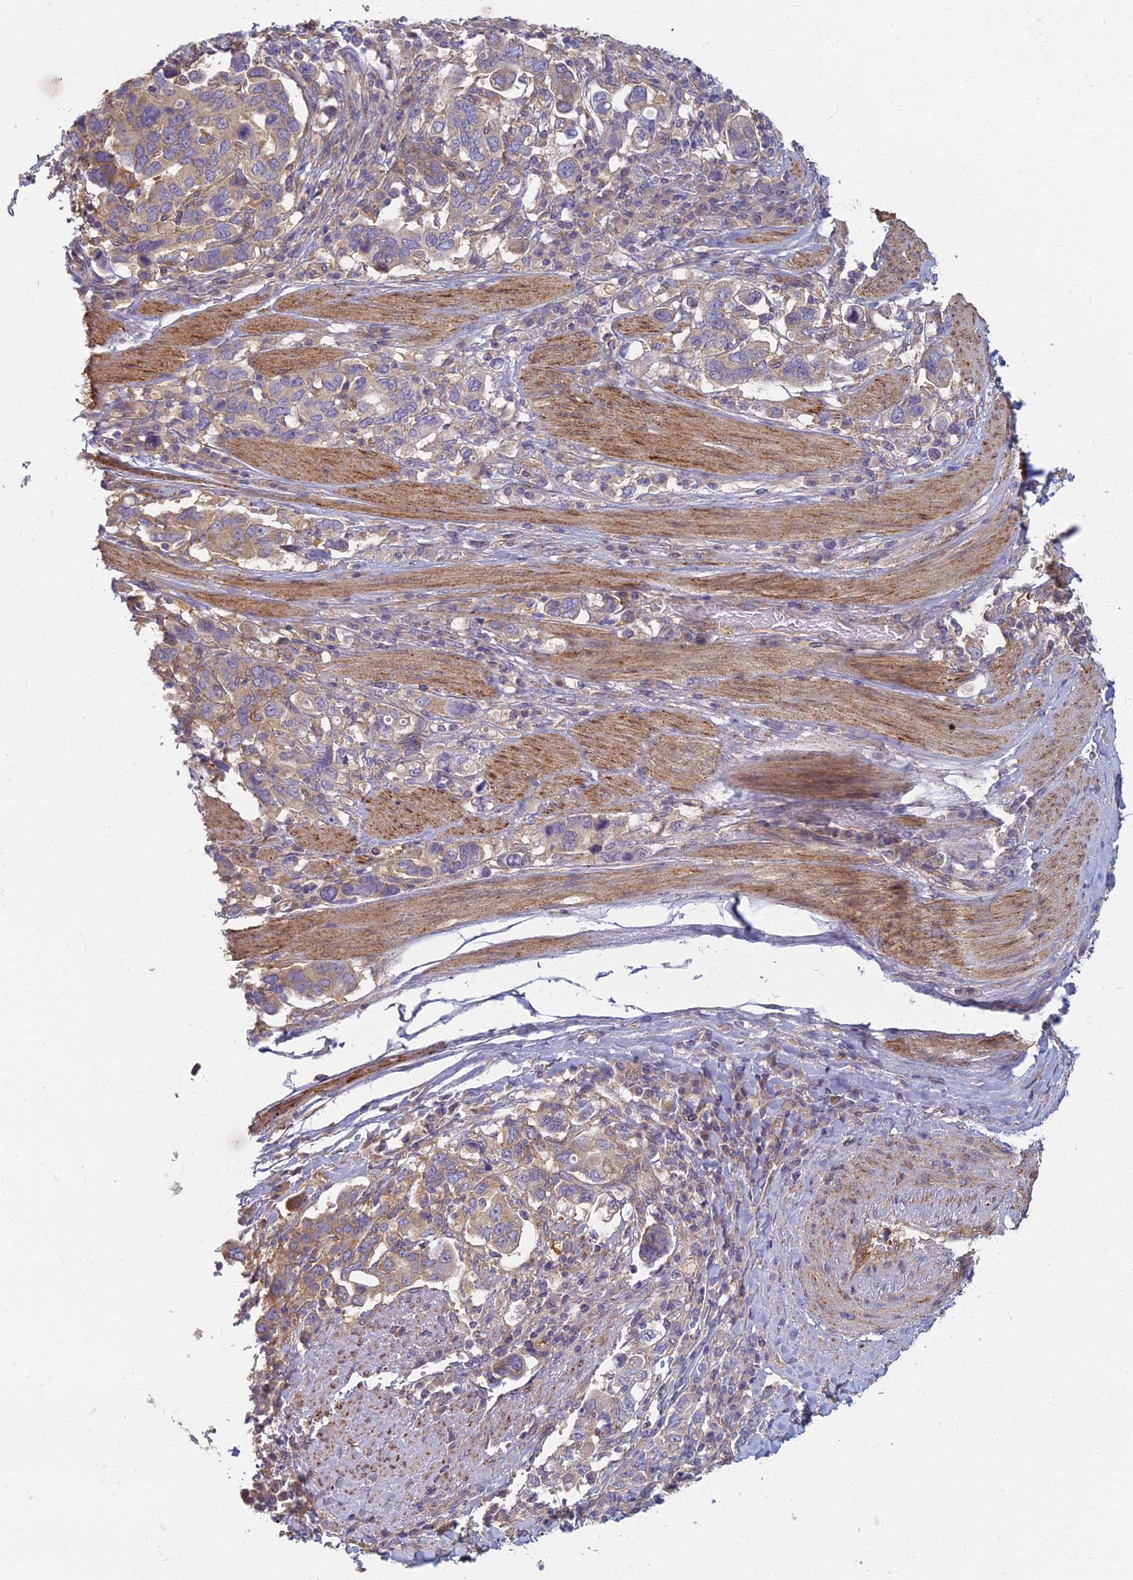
{"staining": {"intensity": "weak", "quantity": "<25%", "location": "cytoplasmic/membranous"}, "tissue": "stomach cancer", "cell_type": "Tumor cells", "image_type": "cancer", "snomed": [{"axis": "morphology", "description": "Adenocarcinoma, NOS"}, {"axis": "topography", "description": "Stomach, upper"}, {"axis": "topography", "description": "Stomach"}], "caption": "This is an immunohistochemistry histopathology image of stomach cancer (adenocarcinoma). There is no staining in tumor cells.", "gene": "RBSN", "patient": {"sex": "male", "age": 62}}